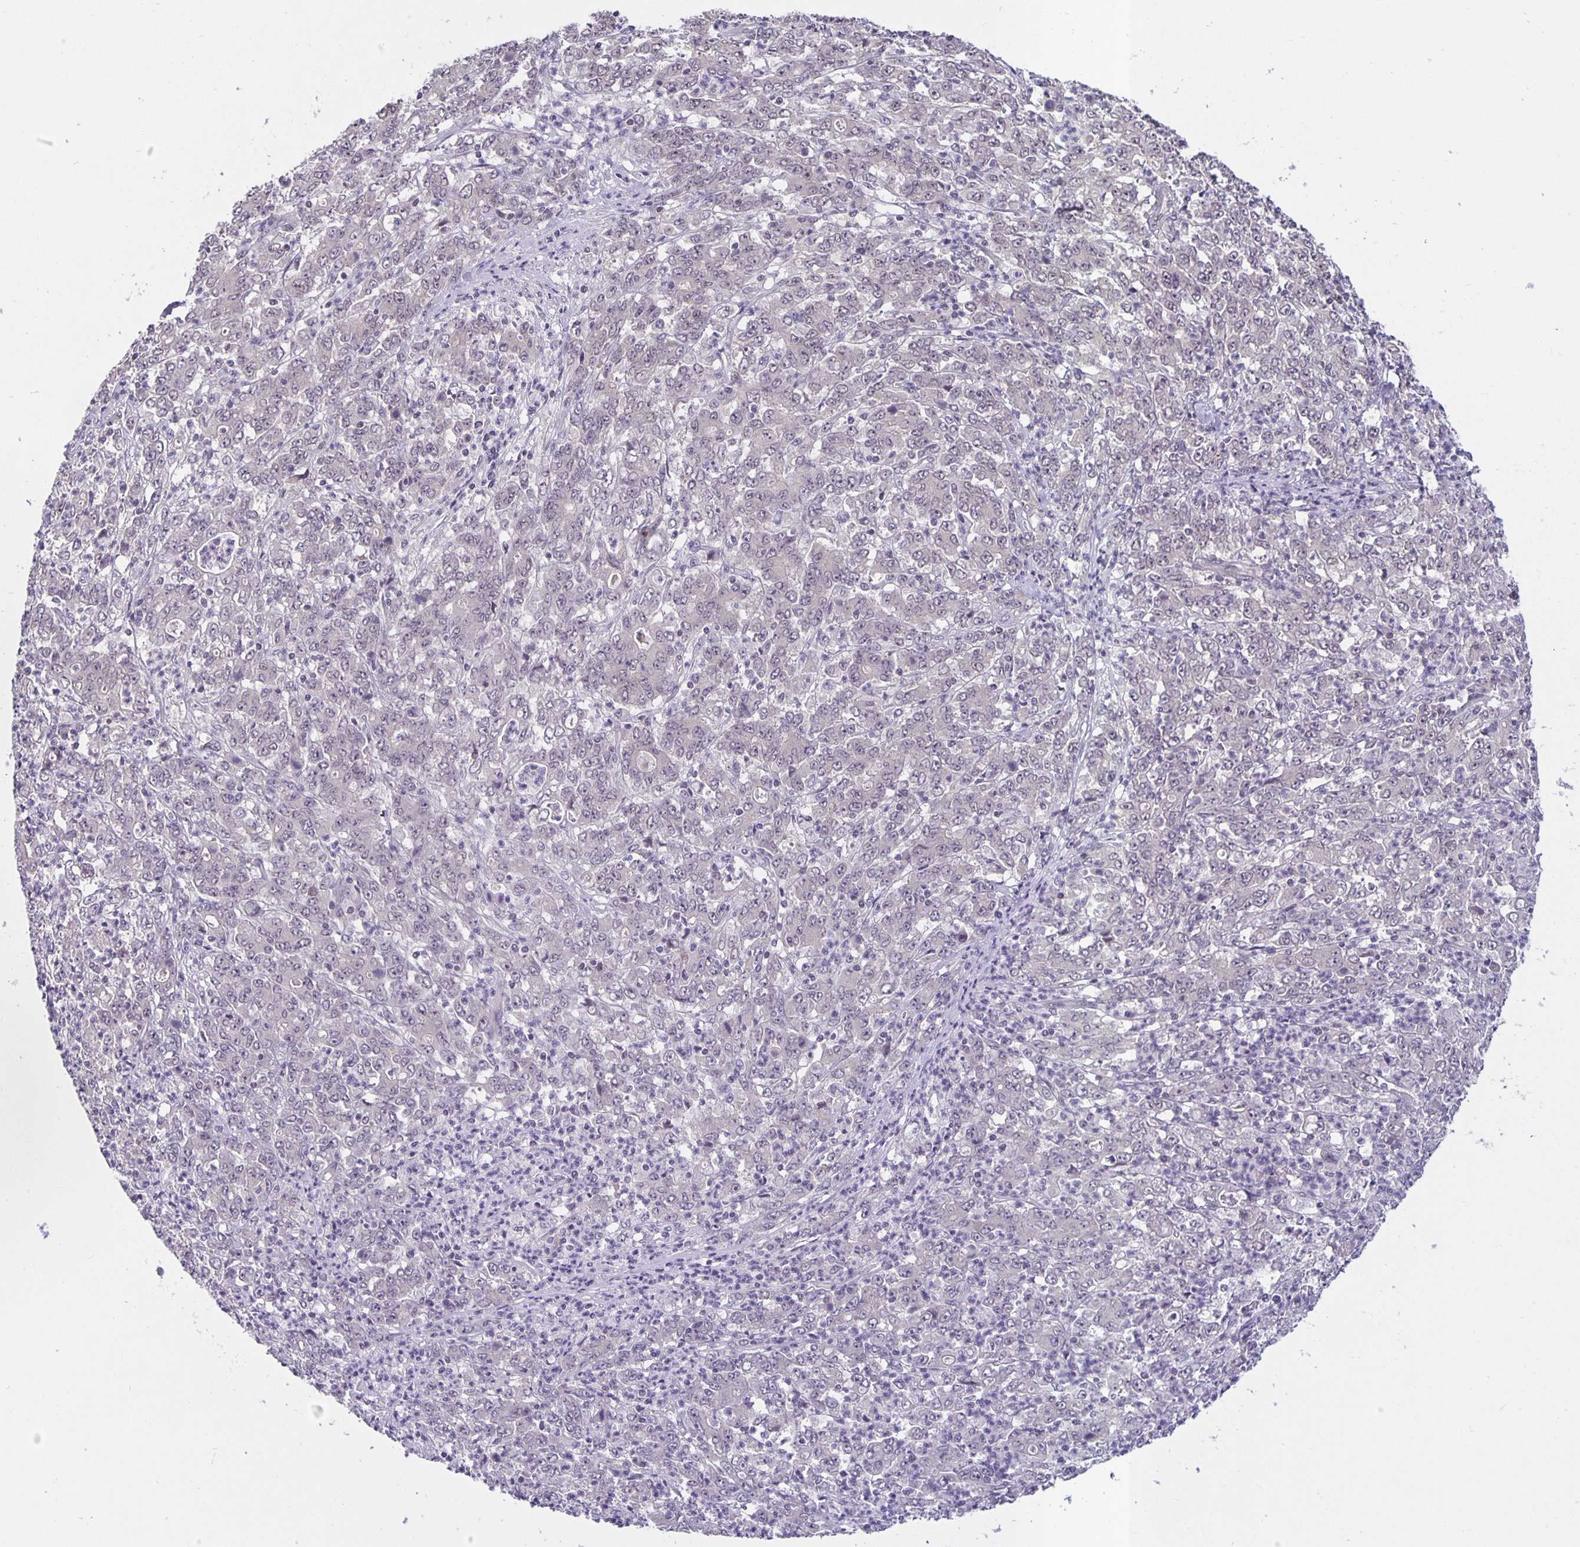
{"staining": {"intensity": "negative", "quantity": "none", "location": "none"}, "tissue": "stomach cancer", "cell_type": "Tumor cells", "image_type": "cancer", "snomed": [{"axis": "morphology", "description": "Adenocarcinoma, NOS"}, {"axis": "topography", "description": "Stomach, lower"}], "caption": "A micrograph of human stomach cancer is negative for staining in tumor cells.", "gene": "ARVCF", "patient": {"sex": "female", "age": 71}}